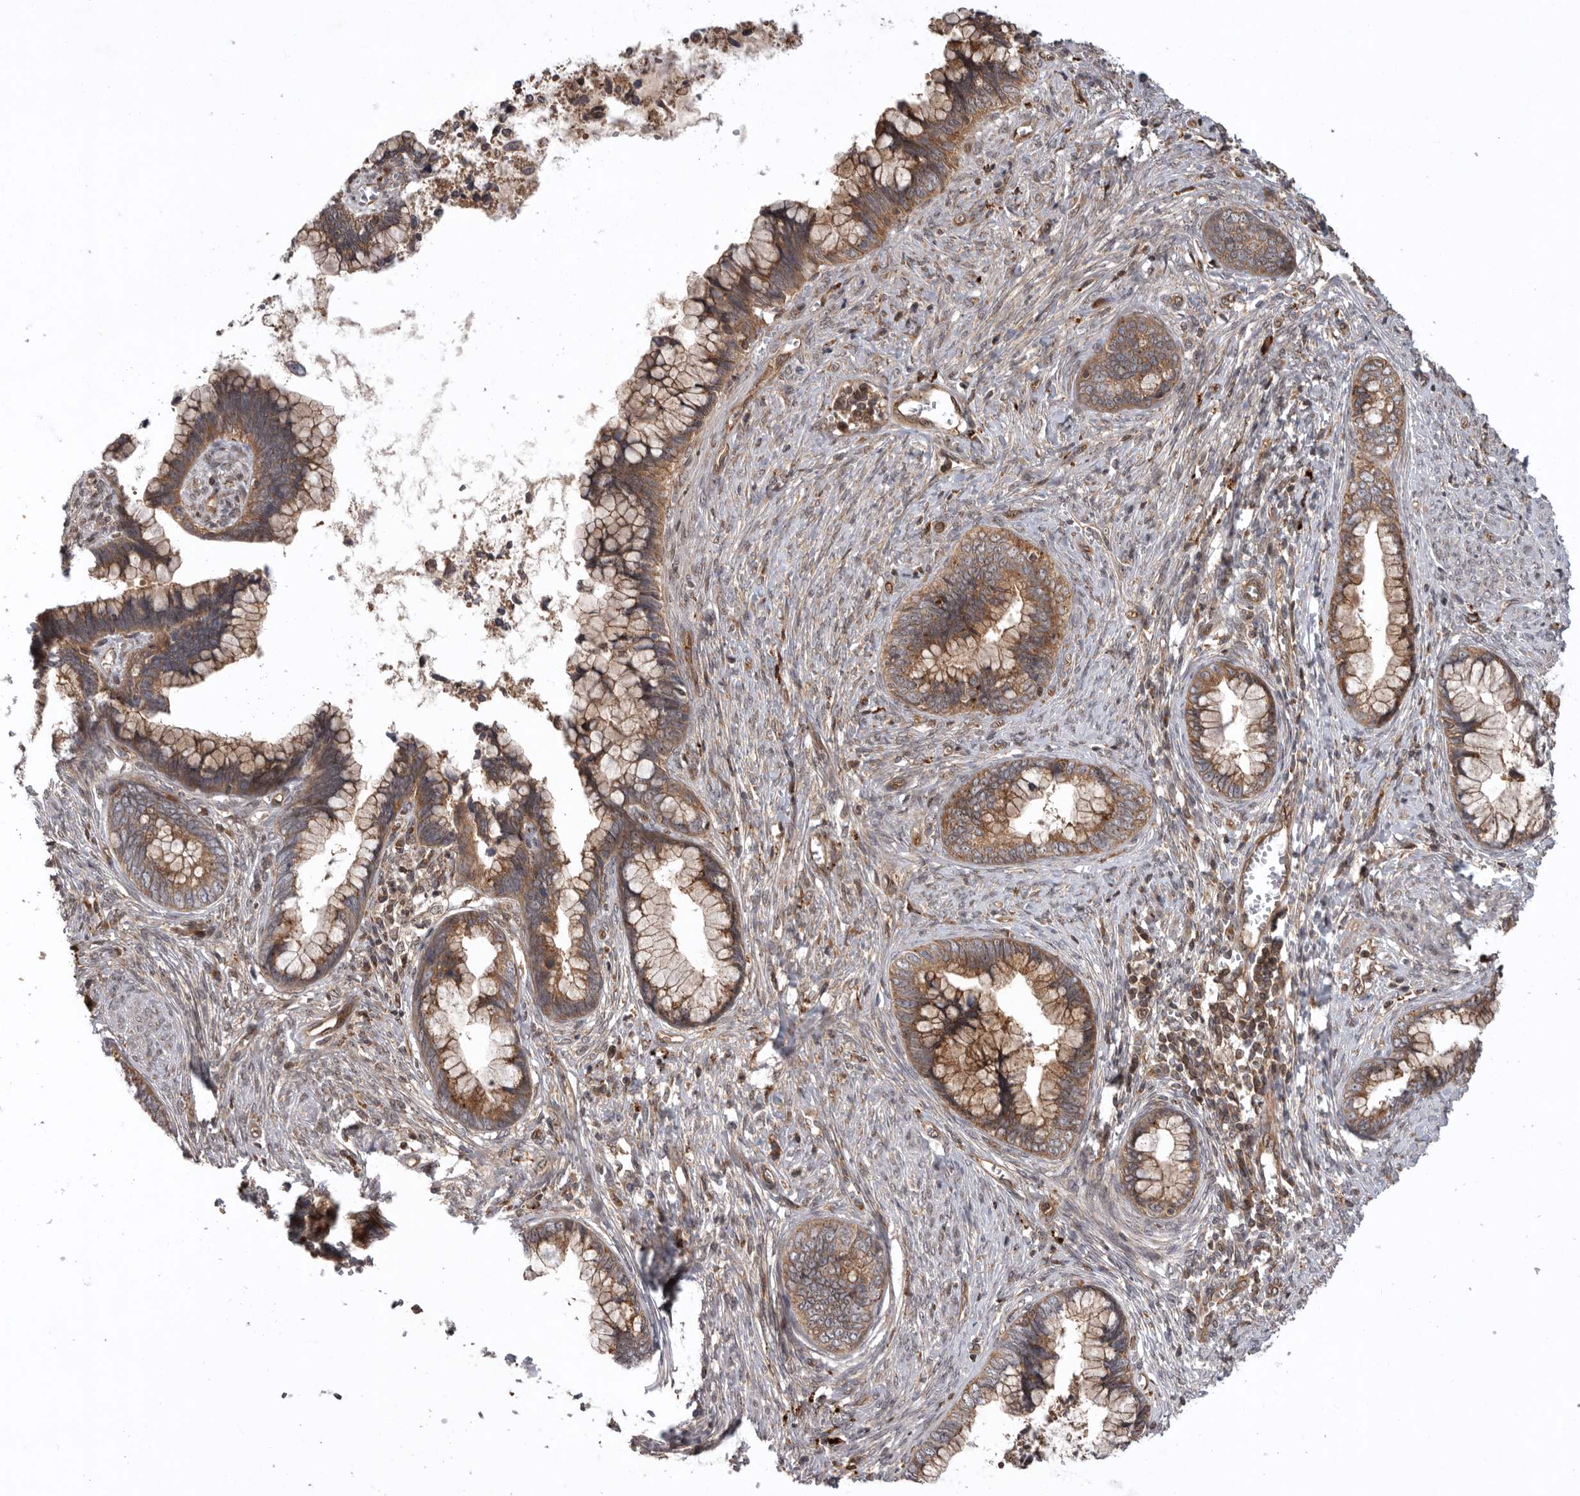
{"staining": {"intensity": "moderate", "quantity": ">75%", "location": "cytoplasmic/membranous"}, "tissue": "cervical cancer", "cell_type": "Tumor cells", "image_type": "cancer", "snomed": [{"axis": "morphology", "description": "Adenocarcinoma, NOS"}, {"axis": "topography", "description": "Cervix"}], "caption": "DAB immunohistochemical staining of cervical adenocarcinoma reveals moderate cytoplasmic/membranous protein positivity in approximately >75% of tumor cells.", "gene": "DHDDS", "patient": {"sex": "female", "age": 44}}